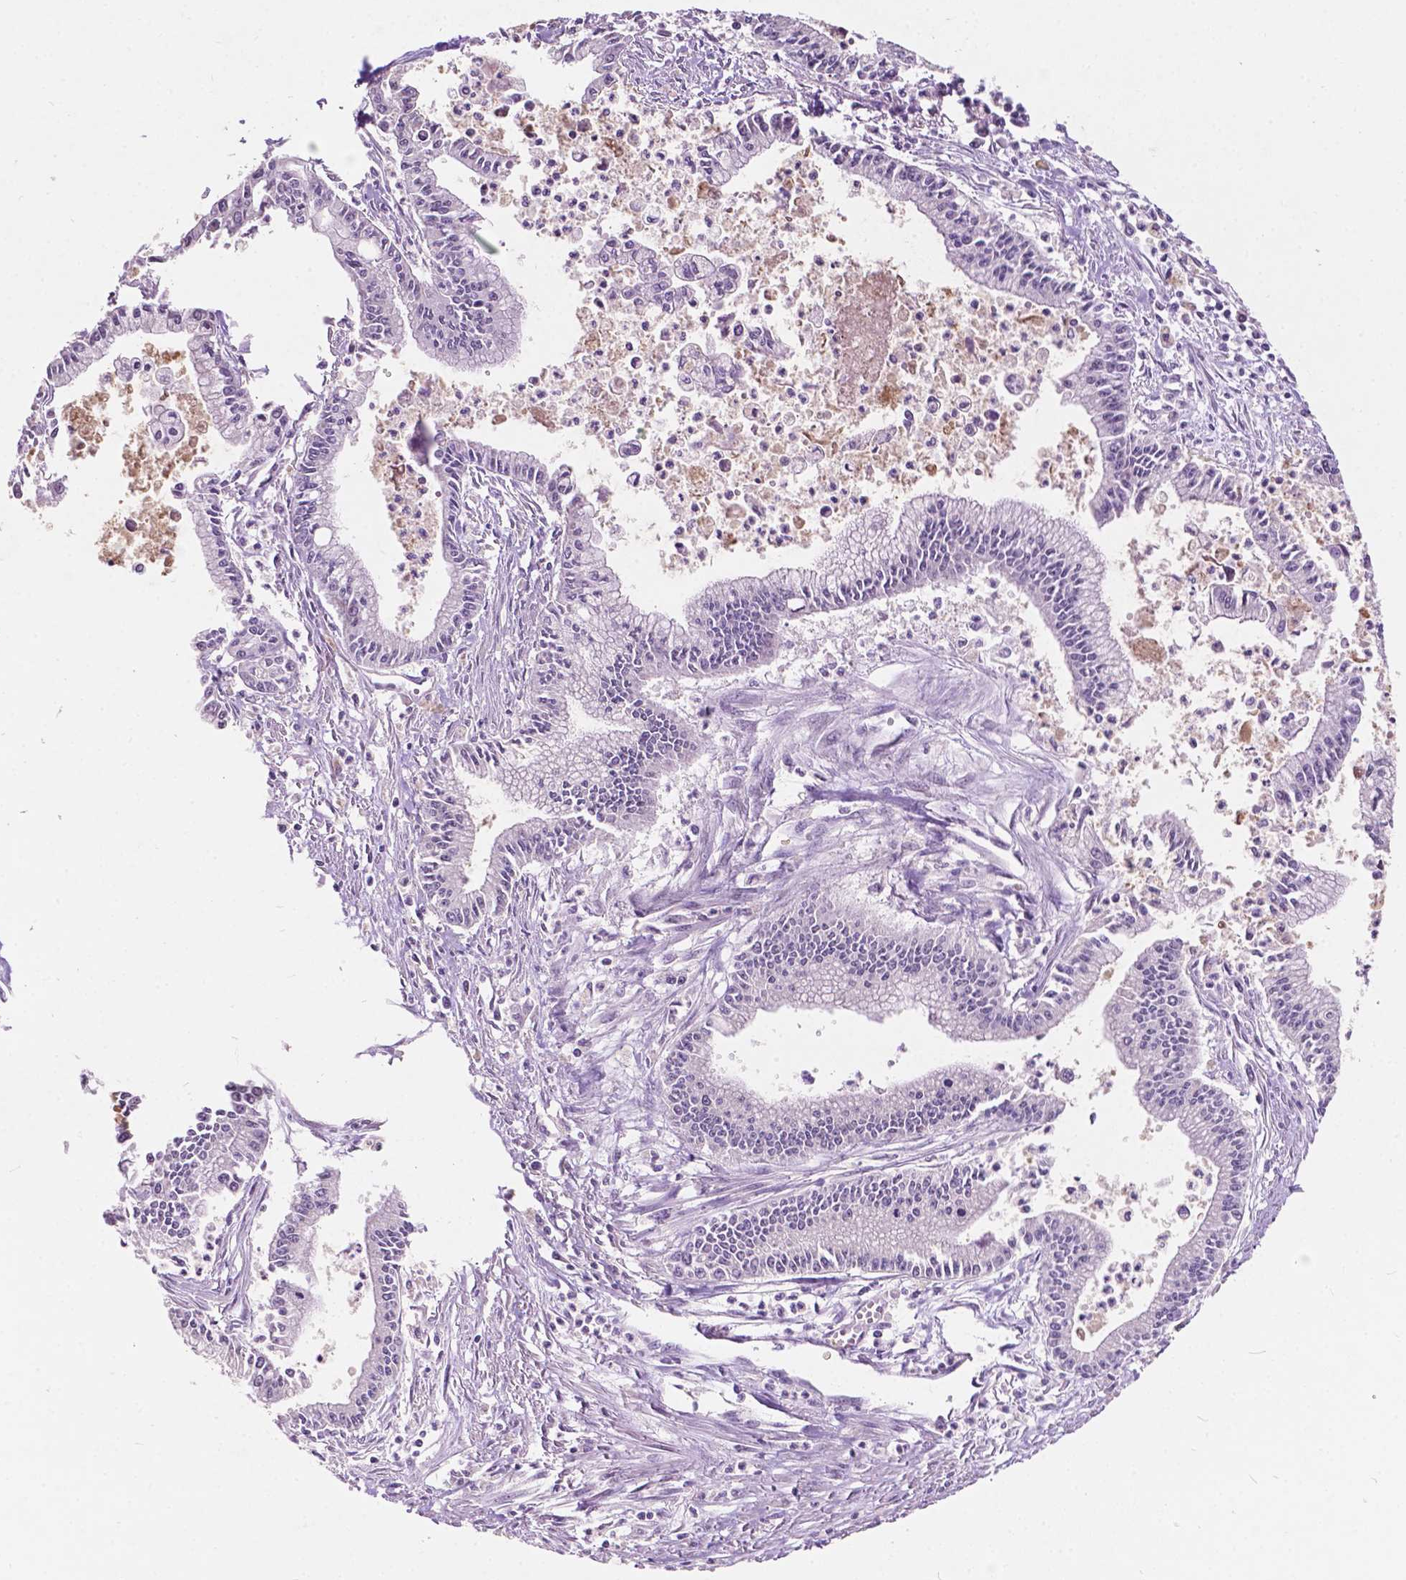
{"staining": {"intensity": "negative", "quantity": "none", "location": "none"}, "tissue": "pancreatic cancer", "cell_type": "Tumor cells", "image_type": "cancer", "snomed": [{"axis": "morphology", "description": "Adenocarcinoma, NOS"}, {"axis": "topography", "description": "Pancreas"}], "caption": "This image is of pancreatic cancer stained with immunohistochemistry (IHC) to label a protein in brown with the nuclei are counter-stained blue. There is no positivity in tumor cells. (Brightfield microscopy of DAB immunohistochemistry at high magnification).", "gene": "TM6SF2", "patient": {"sex": "female", "age": 65}}